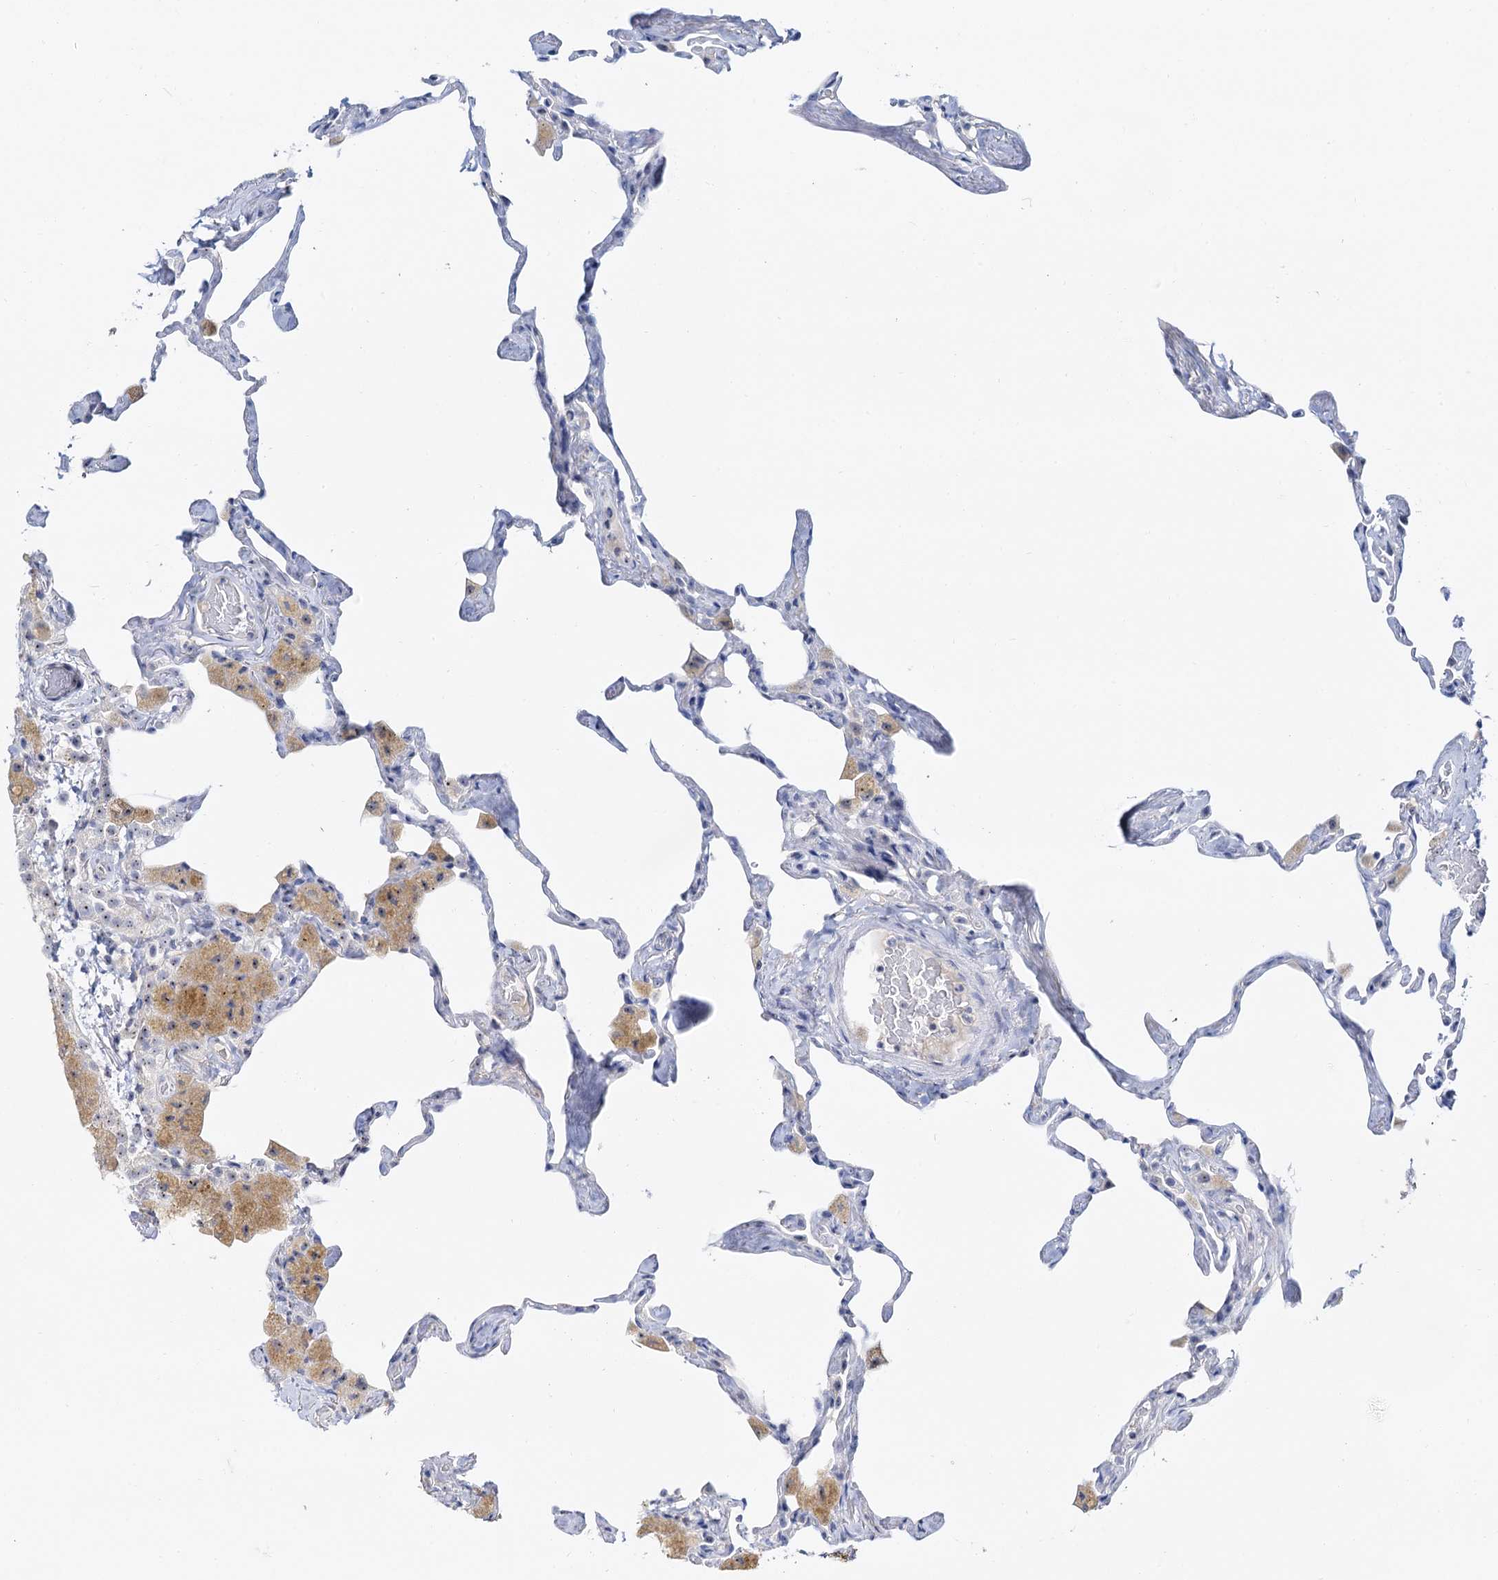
{"staining": {"intensity": "negative", "quantity": "none", "location": "none"}, "tissue": "lung", "cell_type": "Alveolar cells", "image_type": "normal", "snomed": [{"axis": "morphology", "description": "Normal tissue, NOS"}, {"axis": "topography", "description": "Lung"}], "caption": "The photomicrograph shows no staining of alveolar cells in normal lung.", "gene": "NOP2", "patient": {"sex": "male", "age": 65}}